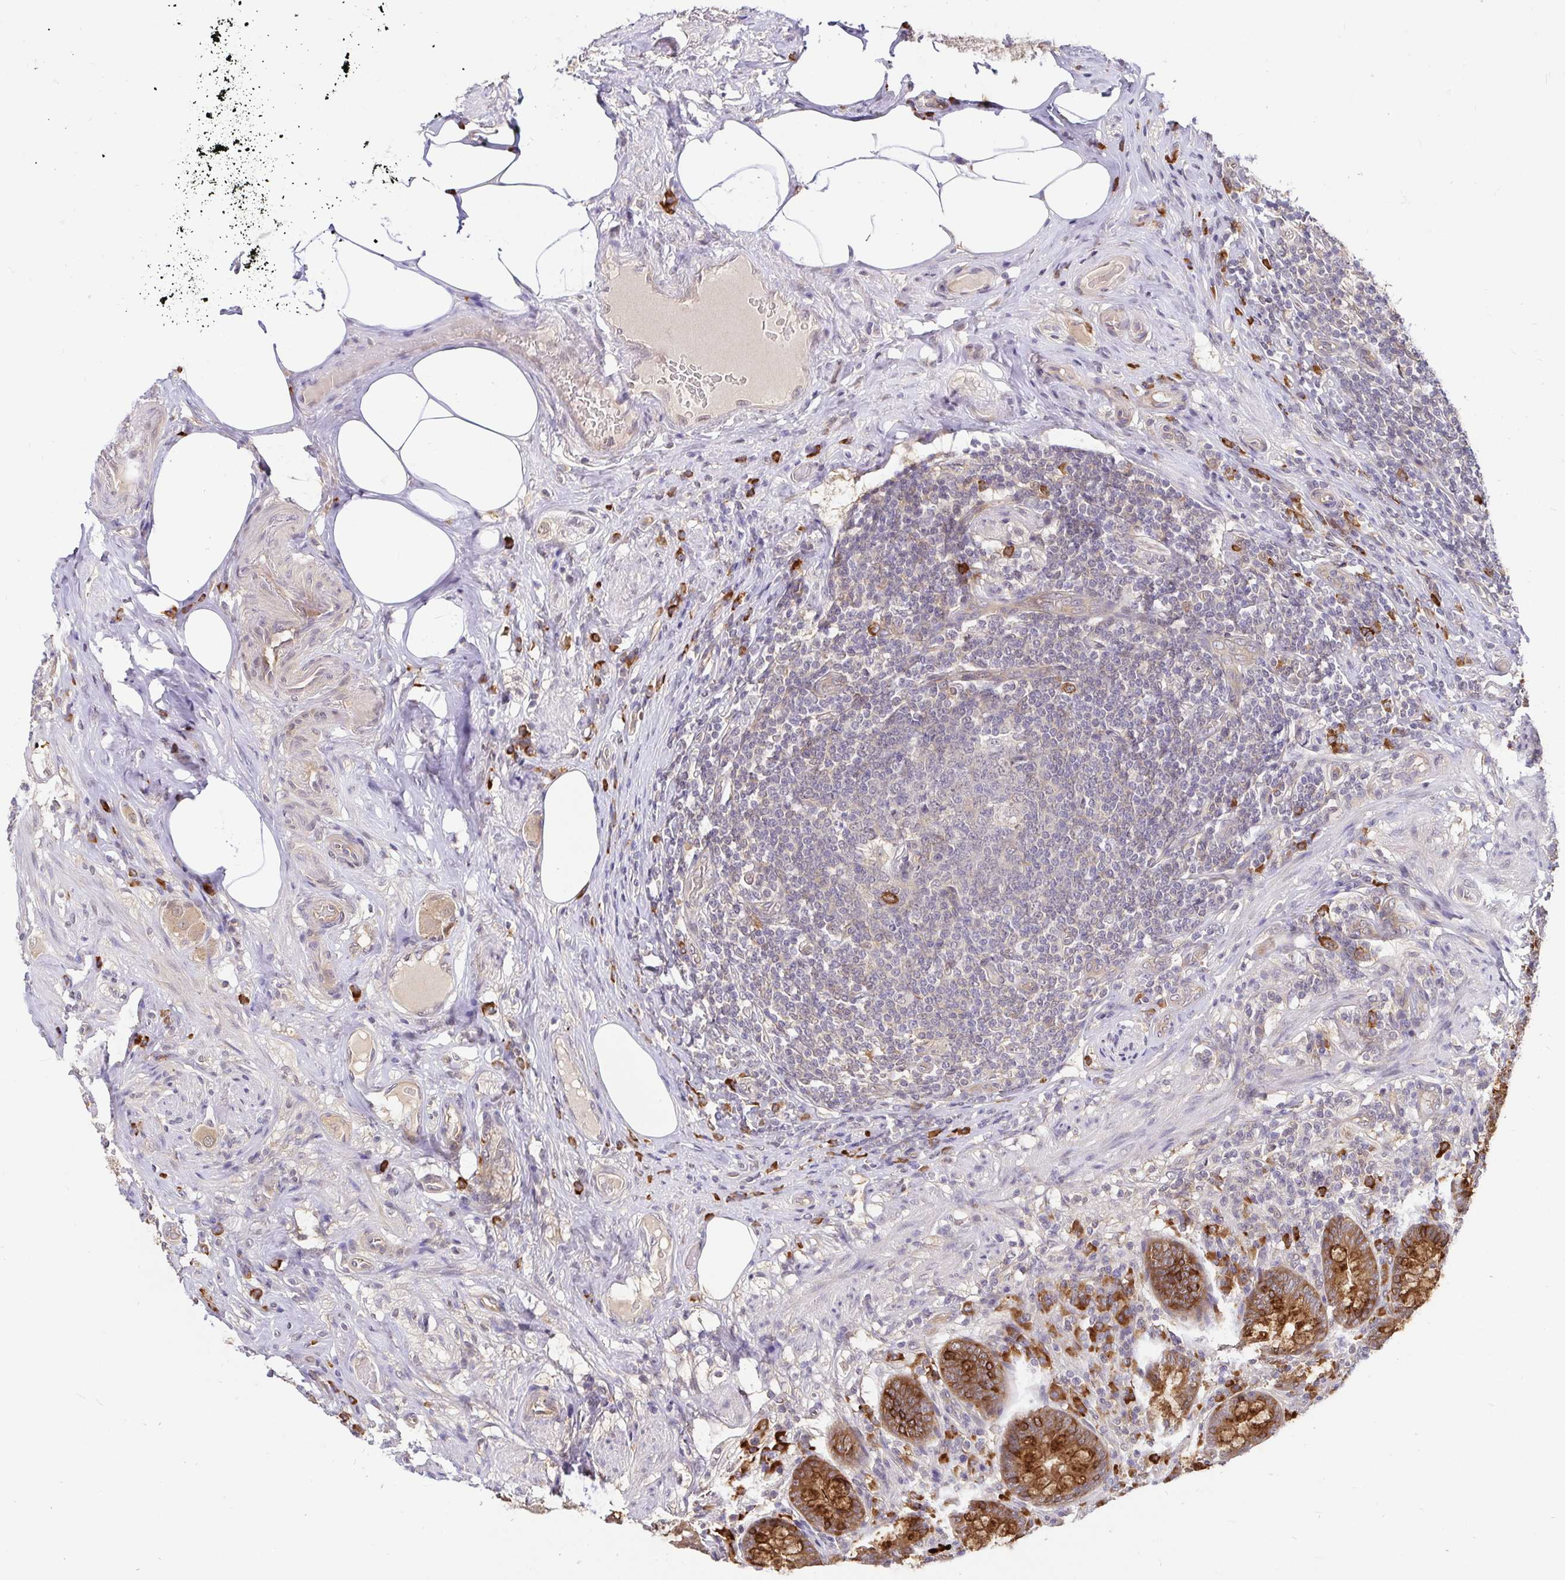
{"staining": {"intensity": "moderate", "quantity": ">75%", "location": "cytoplasmic/membranous"}, "tissue": "appendix", "cell_type": "Glandular cells", "image_type": "normal", "snomed": [{"axis": "morphology", "description": "Normal tissue, NOS"}, {"axis": "topography", "description": "Appendix"}], "caption": "About >75% of glandular cells in unremarkable human appendix show moderate cytoplasmic/membranous protein positivity as visualized by brown immunohistochemical staining.", "gene": "LMO4", "patient": {"sex": "male", "age": 71}}